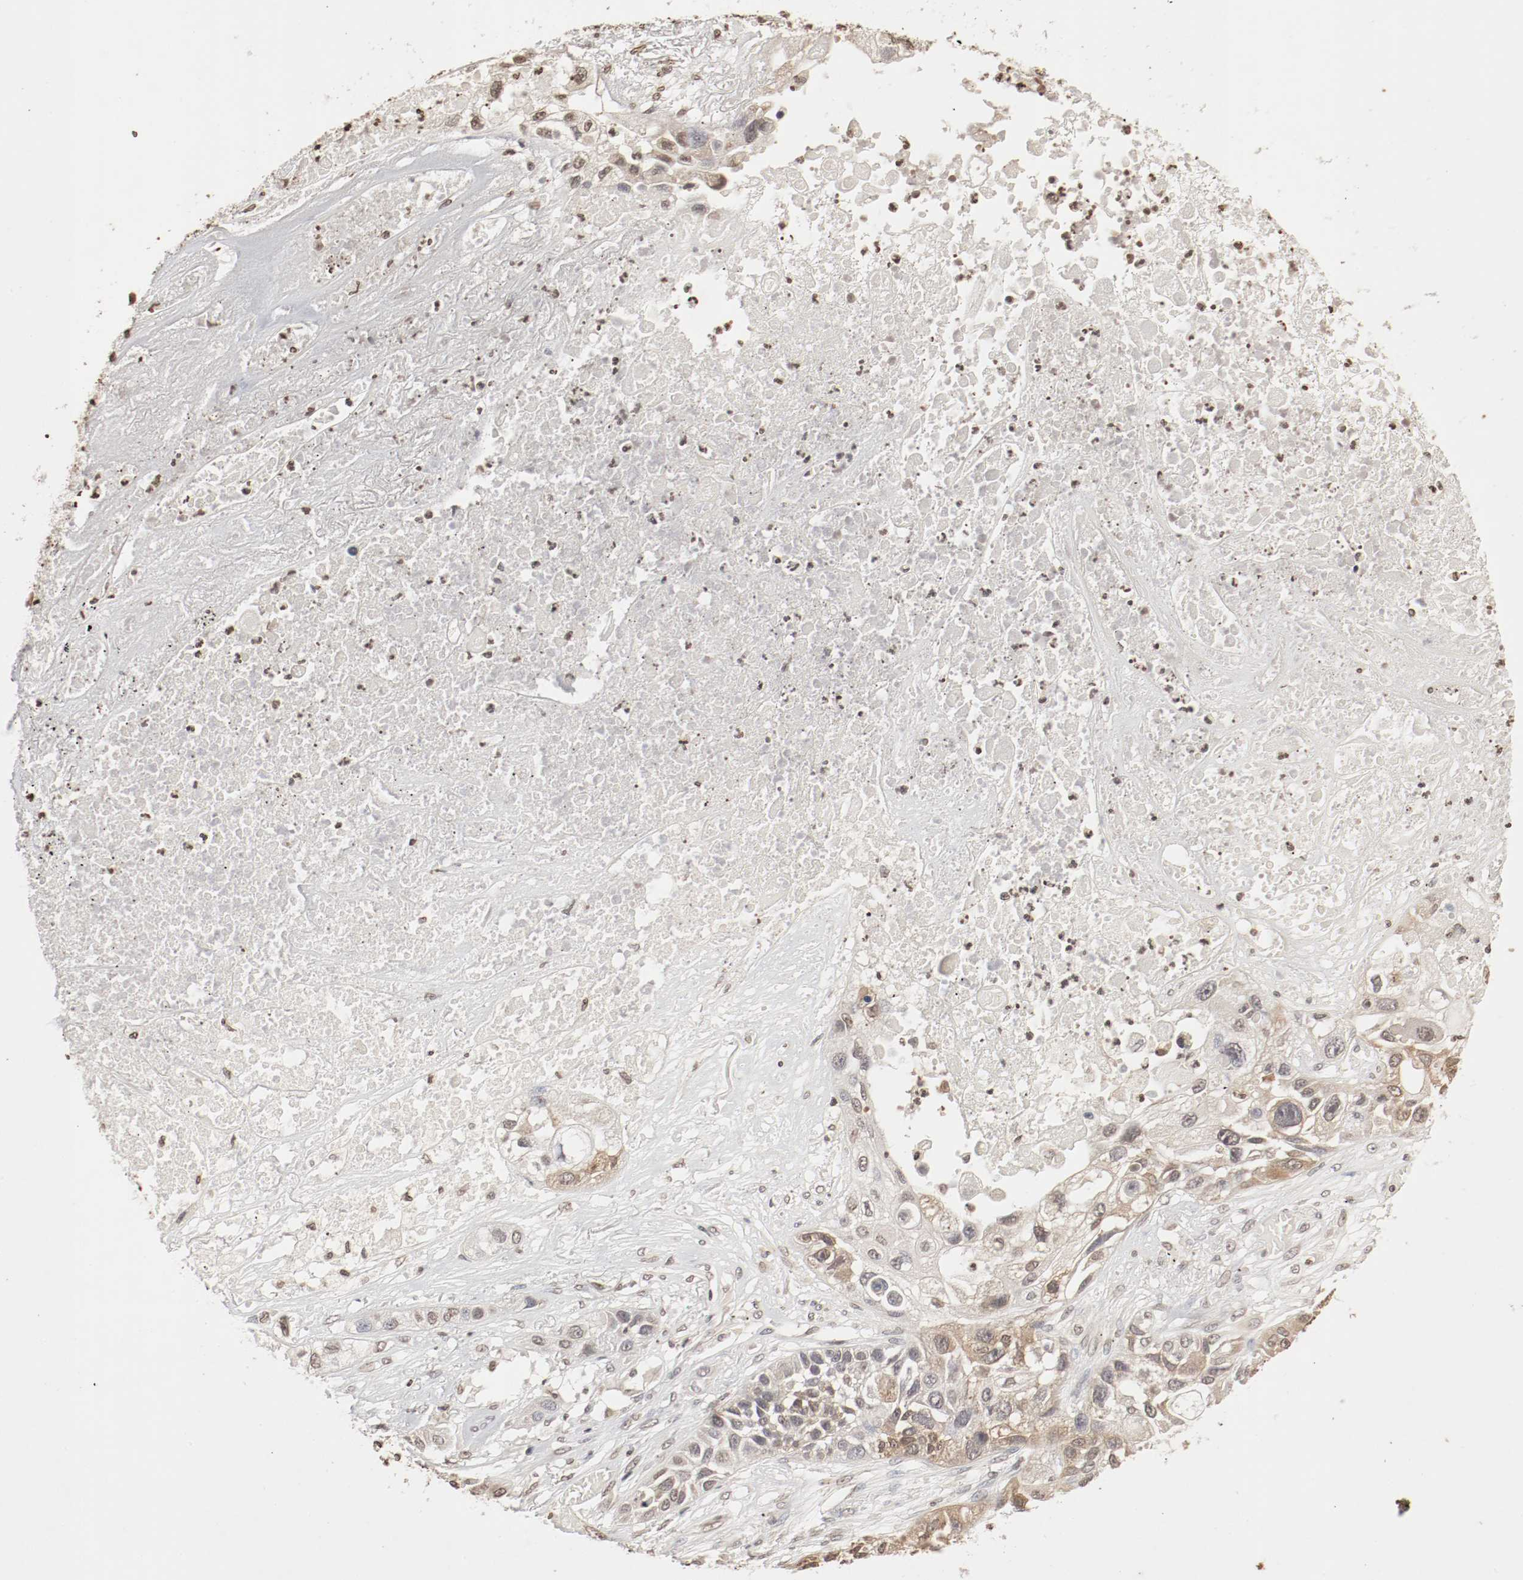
{"staining": {"intensity": "moderate", "quantity": ">75%", "location": "cytoplasmic/membranous,nuclear"}, "tissue": "lung cancer", "cell_type": "Tumor cells", "image_type": "cancer", "snomed": [{"axis": "morphology", "description": "Squamous cell carcinoma, NOS"}, {"axis": "topography", "description": "Lung"}], "caption": "A histopathology image of squamous cell carcinoma (lung) stained for a protein exhibits moderate cytoplasmic/membranous and nuclear brown staining in tumor cells.", "gene": "WASL", "patient": {"sex": "male", "age": 71}}